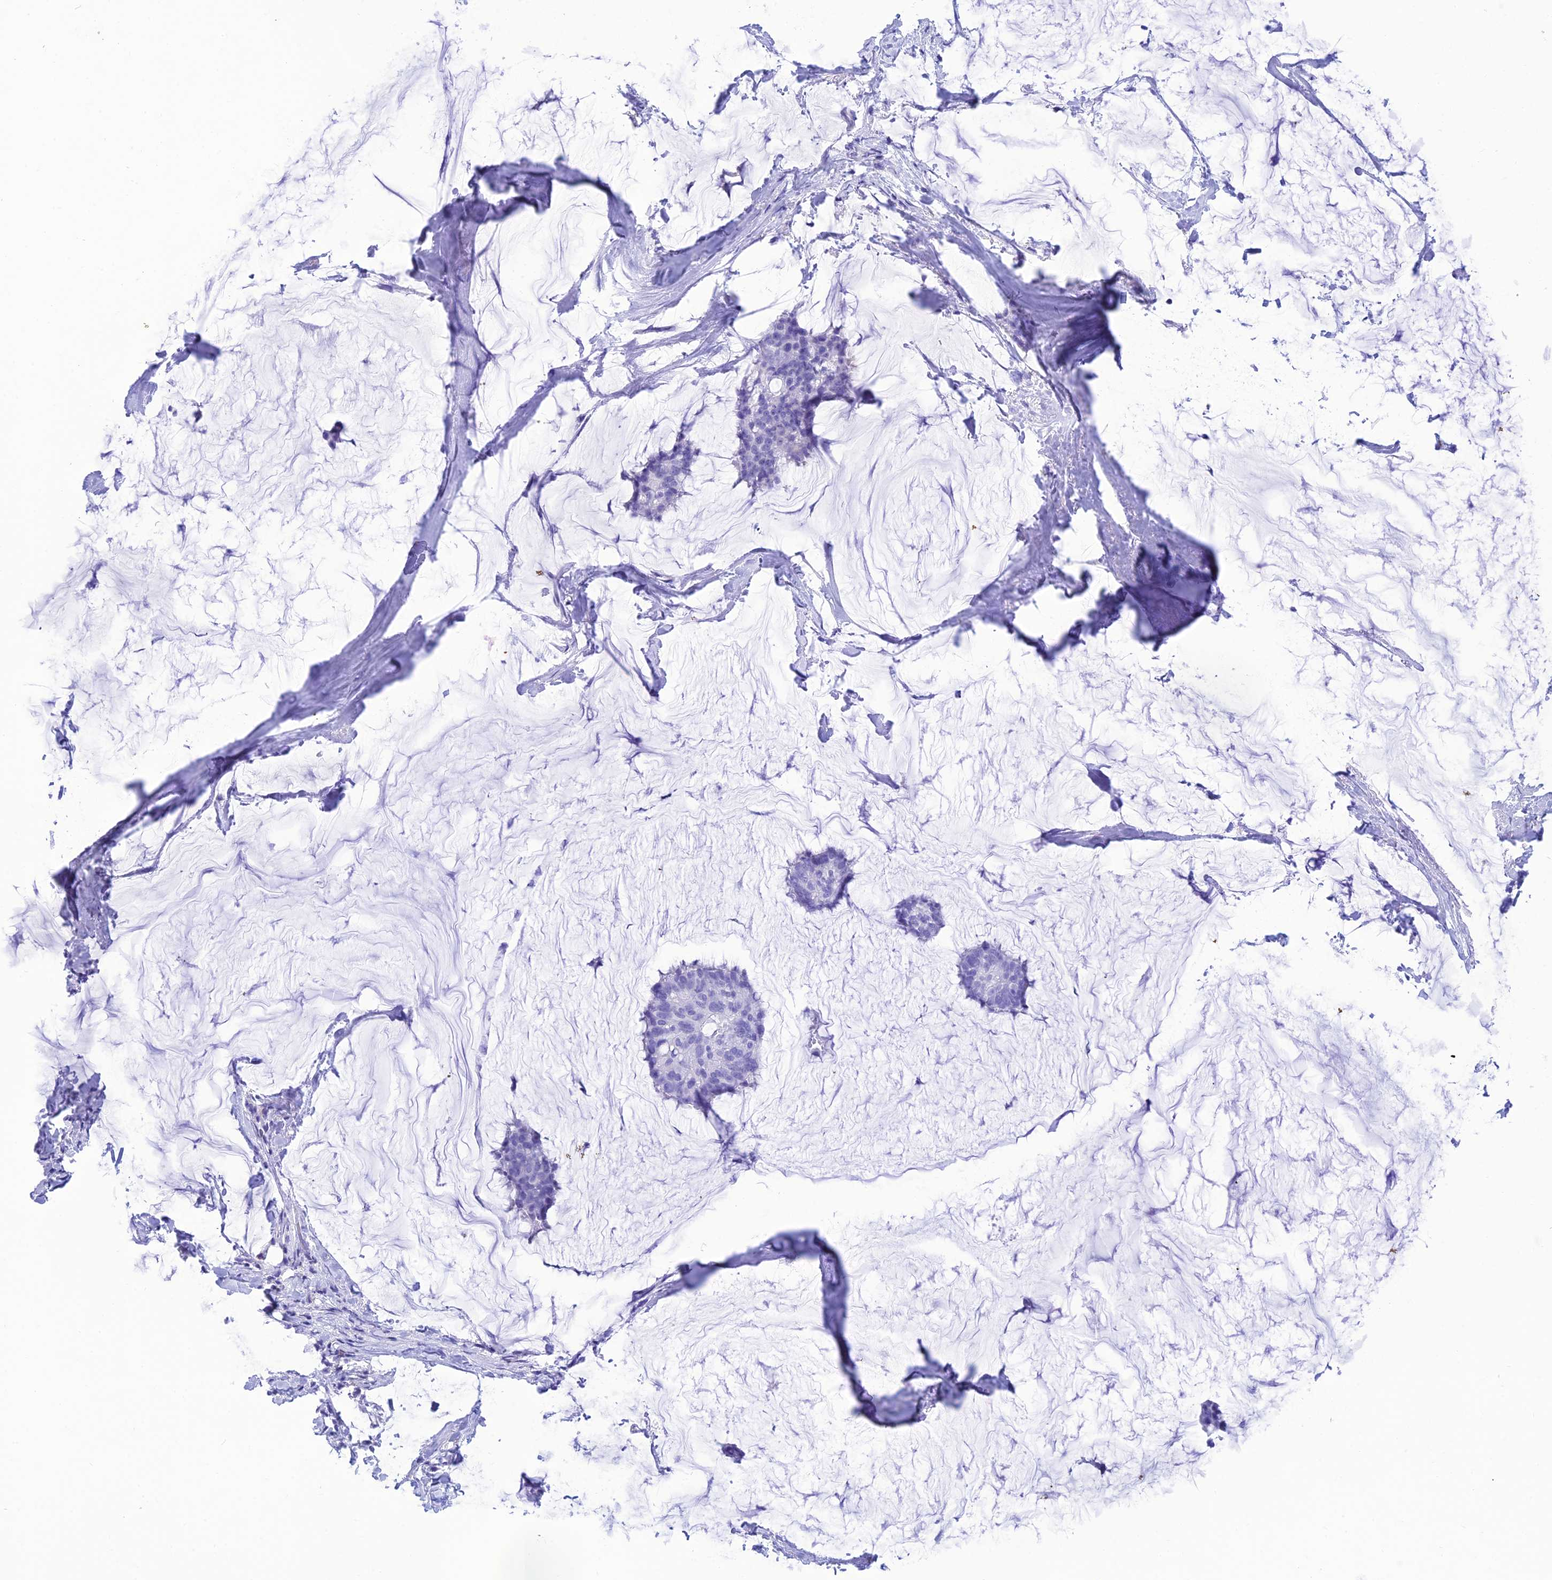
{"staining": {"intensity": "negative", "quantity": "none", "location": "none"}, "tissue": "breast cancer", "cell_type": "Tumor cells", "image_type": "cancer", "snomed": [{"axis": "morphology", "description": "Duct carcinoma"}, {"axis": "topography", "description": "Breast"}], "caption": "The histopathology image reveals no staining of tumor cells in breast intraductal carcinoma.", "gene": "FAM76A", "patient": {"sex": "female", "age": 93}}